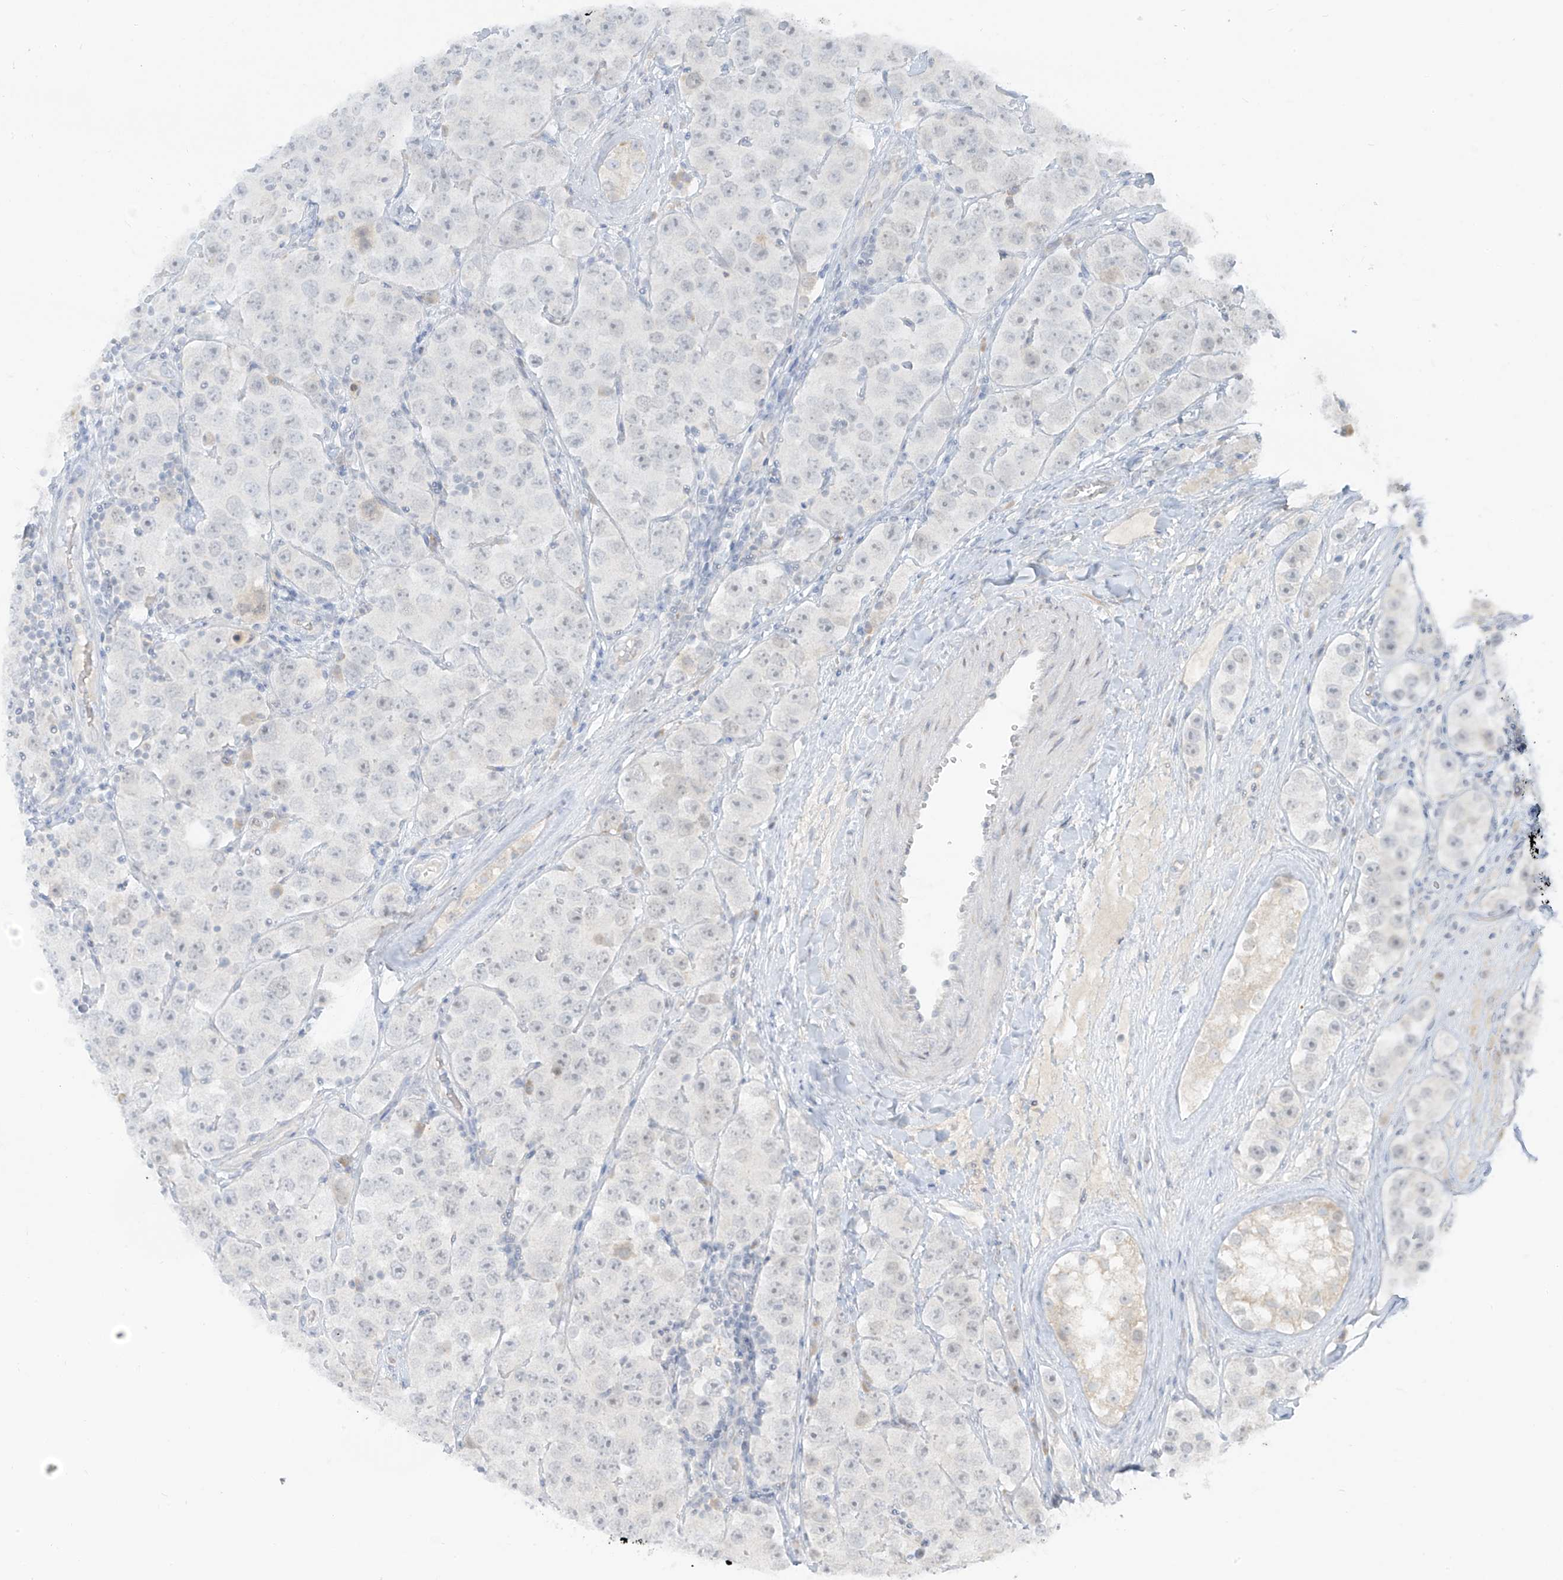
{"staining": {"intensity": "negative", "quantity": "none", "location": "none"}, "tissue": "testis cancer", "cell_type": "Tumor cells", "image_type": "cancer", "snomed": [{"axis": "morphology", "description": "Seminoma, NOS"}, {"axis": "topography", "description": "Testis"}], "caption": "Tumor cells show no significant protein expression in testis seminoma. Nuclei are stained in blue.", "gene": "C2orf42", "patient": {"sex": "male", "age": 28}}